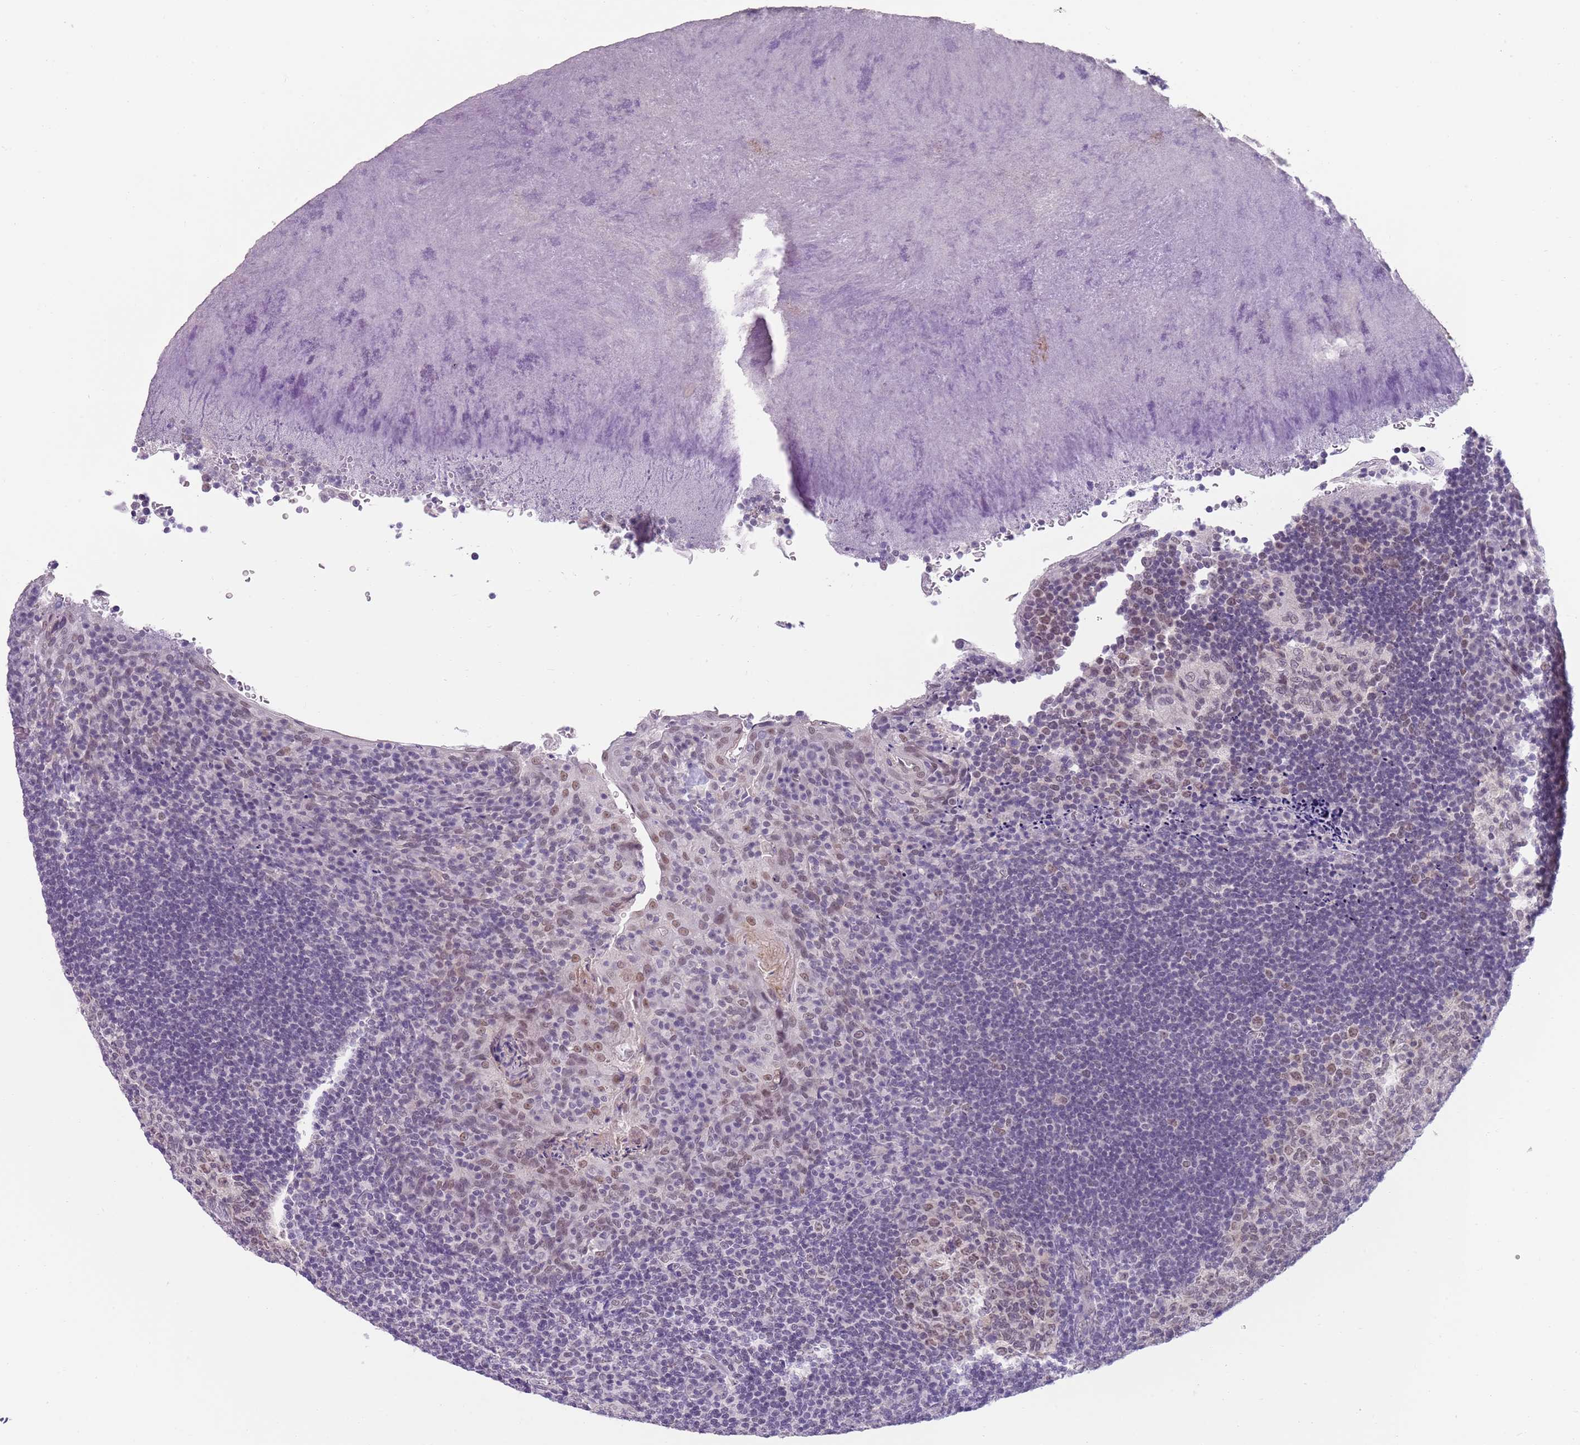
{"staining": {"intensity": "moderate", "quantity": "25%-75%", "location": "nuclear"}, "tissue": "tonsil", "cell_type": "Germinal center cells", "image_type": "normal", "snomed": [{"axis": "morphology", "description": "Normal tissue, NOS"}, {"axis": "topography", "description": "Tonsil"}], "caption": "This is an image of IHC staining of unremarkable tonsil, which shows moderate positivity in the nuclear of germinal center cells.", "gene": "SEPHS2", "patient": {"sex": "male", "age": 17}}